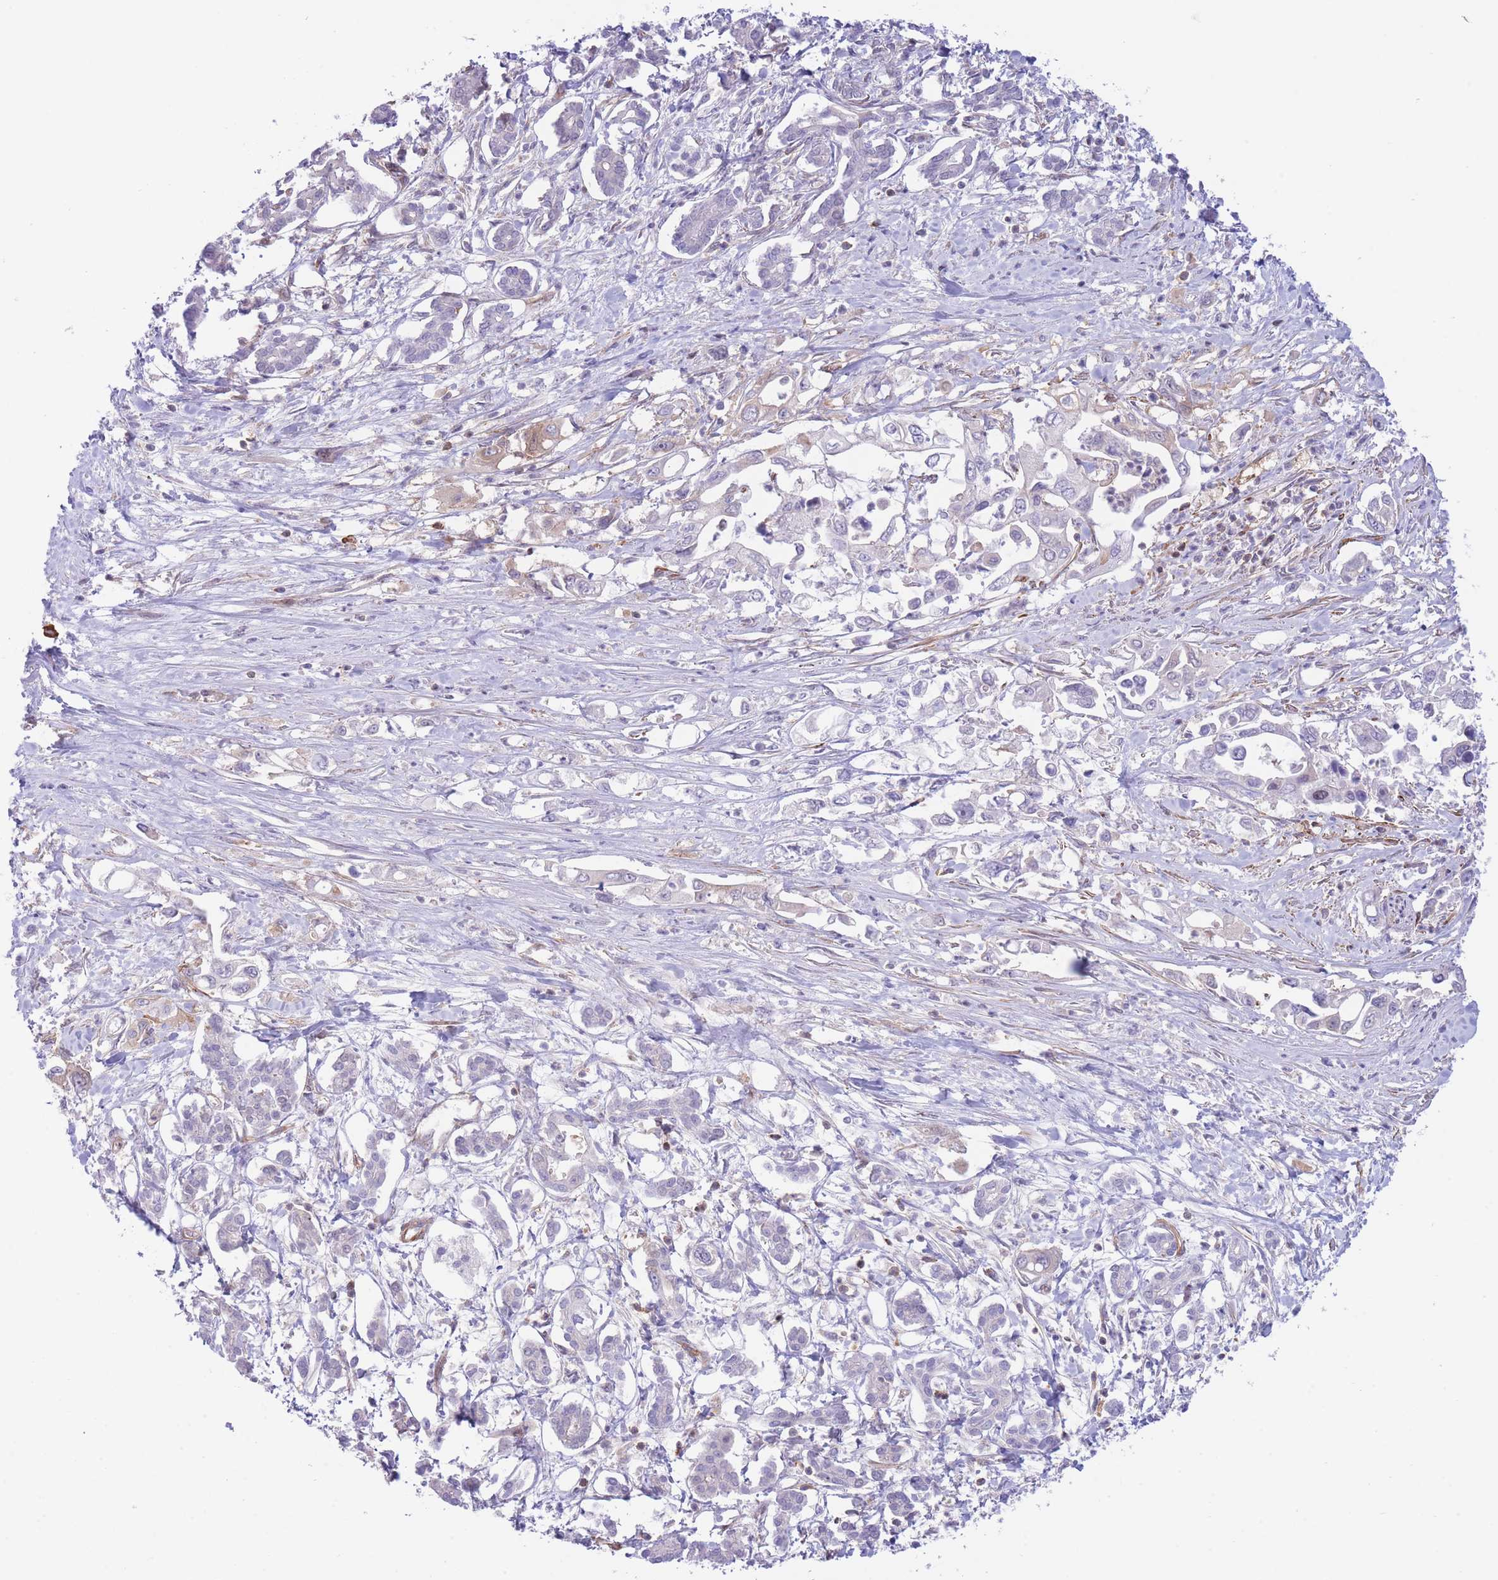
{"staining": {"intensity": "negative", "quantity": "none", "location": "none"}, "tissue": "pancreatic cancer", "cell_type": "Tumor cells", "image_type": "cancer", "snomed": [{"axis": "morphology", "description": "Adenocarcinoma, NOS"}, {"axis": "topography", "description": "Pancreas"}], "caption": "A photomicrograph of pancreatic adenocarcinoma stained for a protein shows no brown staining in tumor cells.", "gene": "CDC25B", "patient": {"sex": "male", "age": 61}}